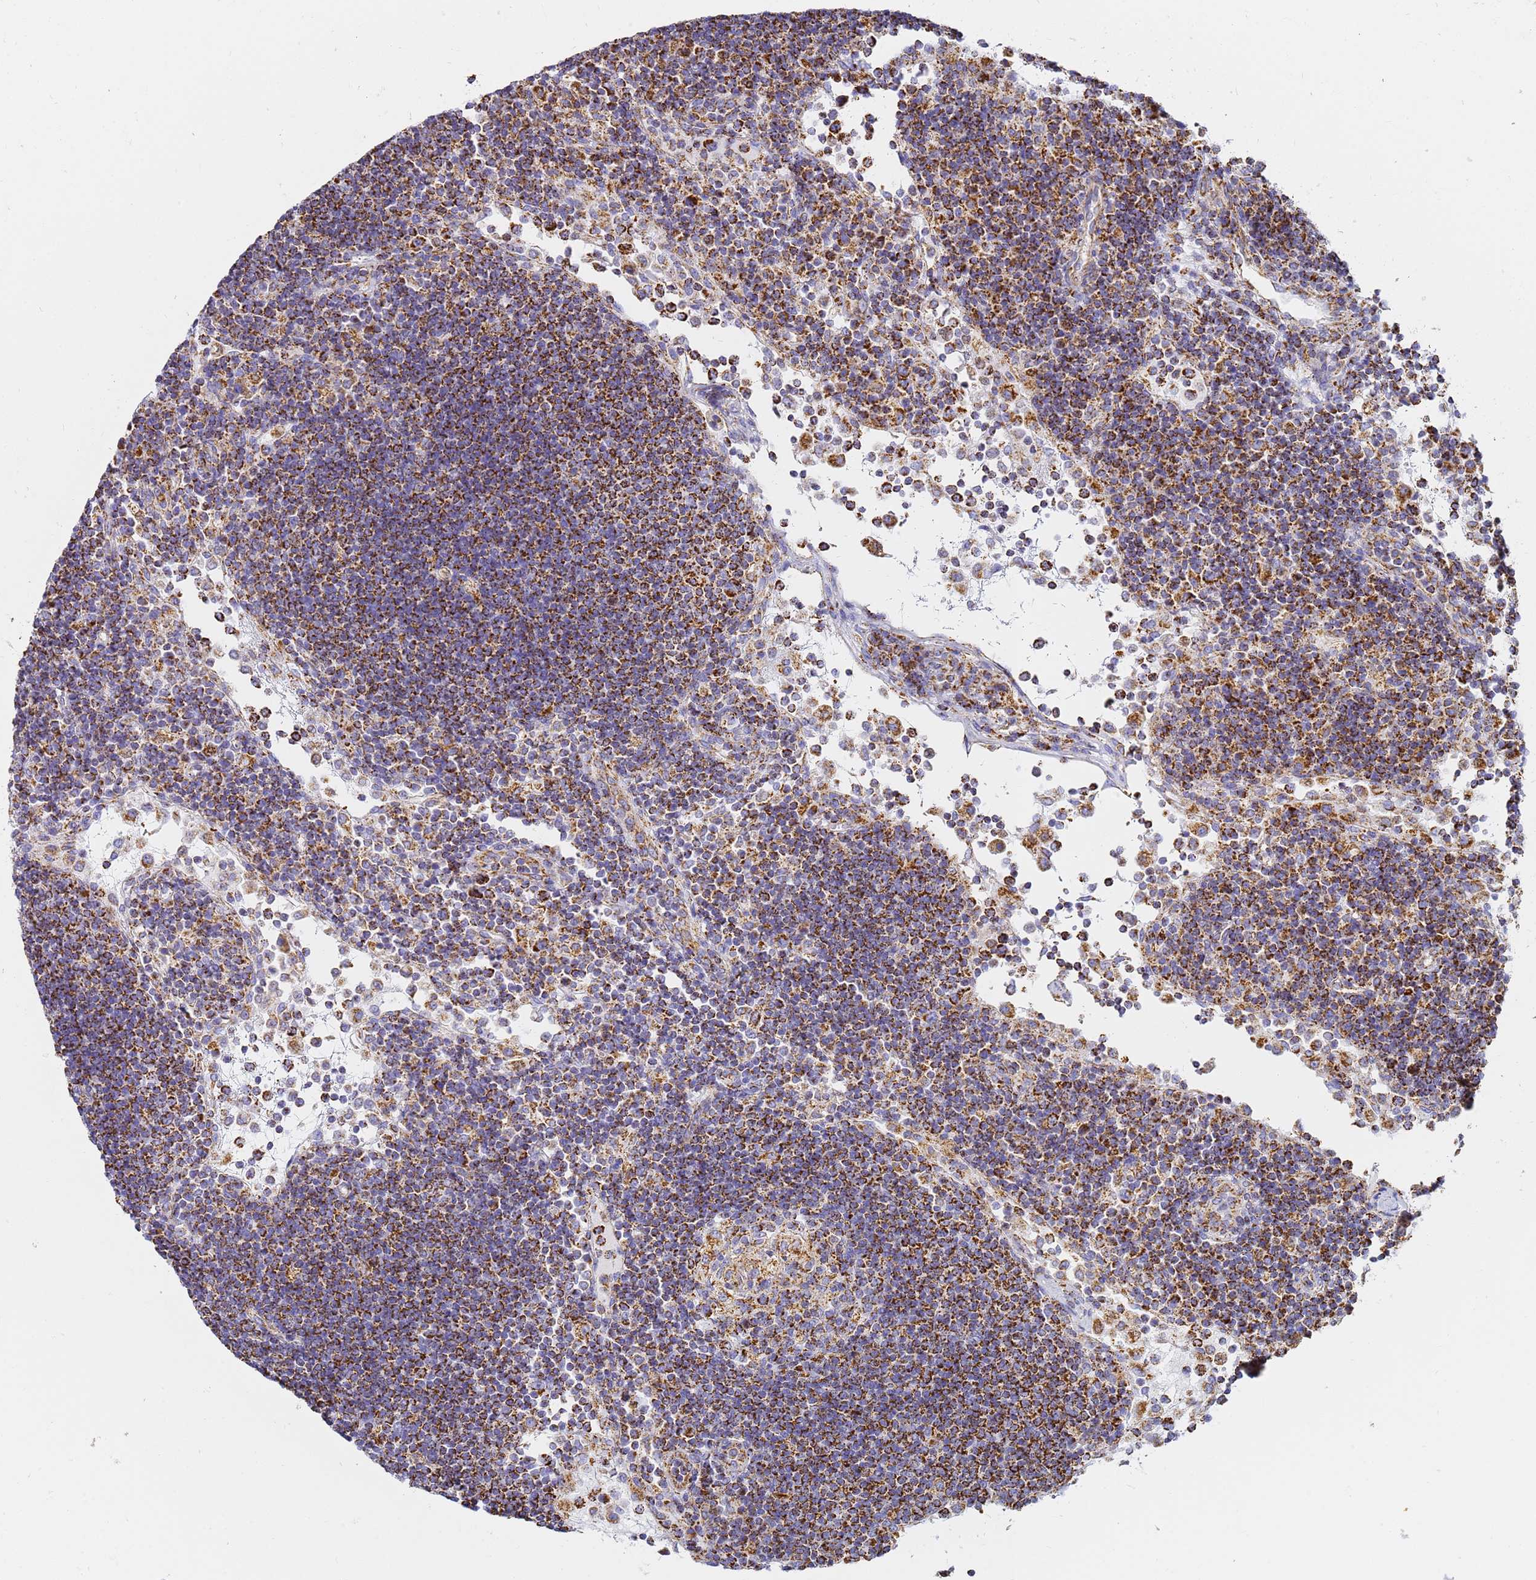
{"staining": {"intensity": "moderate", "quantity": ">75%", "location": "cytoplasmic/membranous"}, "tissue": "lymph node", "cell_type": "Germinal center cells", "image_type": "normal", "snomed": [{"axis": "morphology", "description": "Normal tissue, NOS"}, {"axis": "topography", "description": "Lymph node"}], "caption": "Germinal center cells display moderate cytoplasmic/membranous expression in approximately >75% of cells in normal lymph node. (Stains: DAB (3,3'-diaminobenzidine) in brown, nuclei in blue, Microscopy: brightfield microscopy at high magnification).", "gene": "CNIH4", "patient": {"sex": "female", "age": 53}}